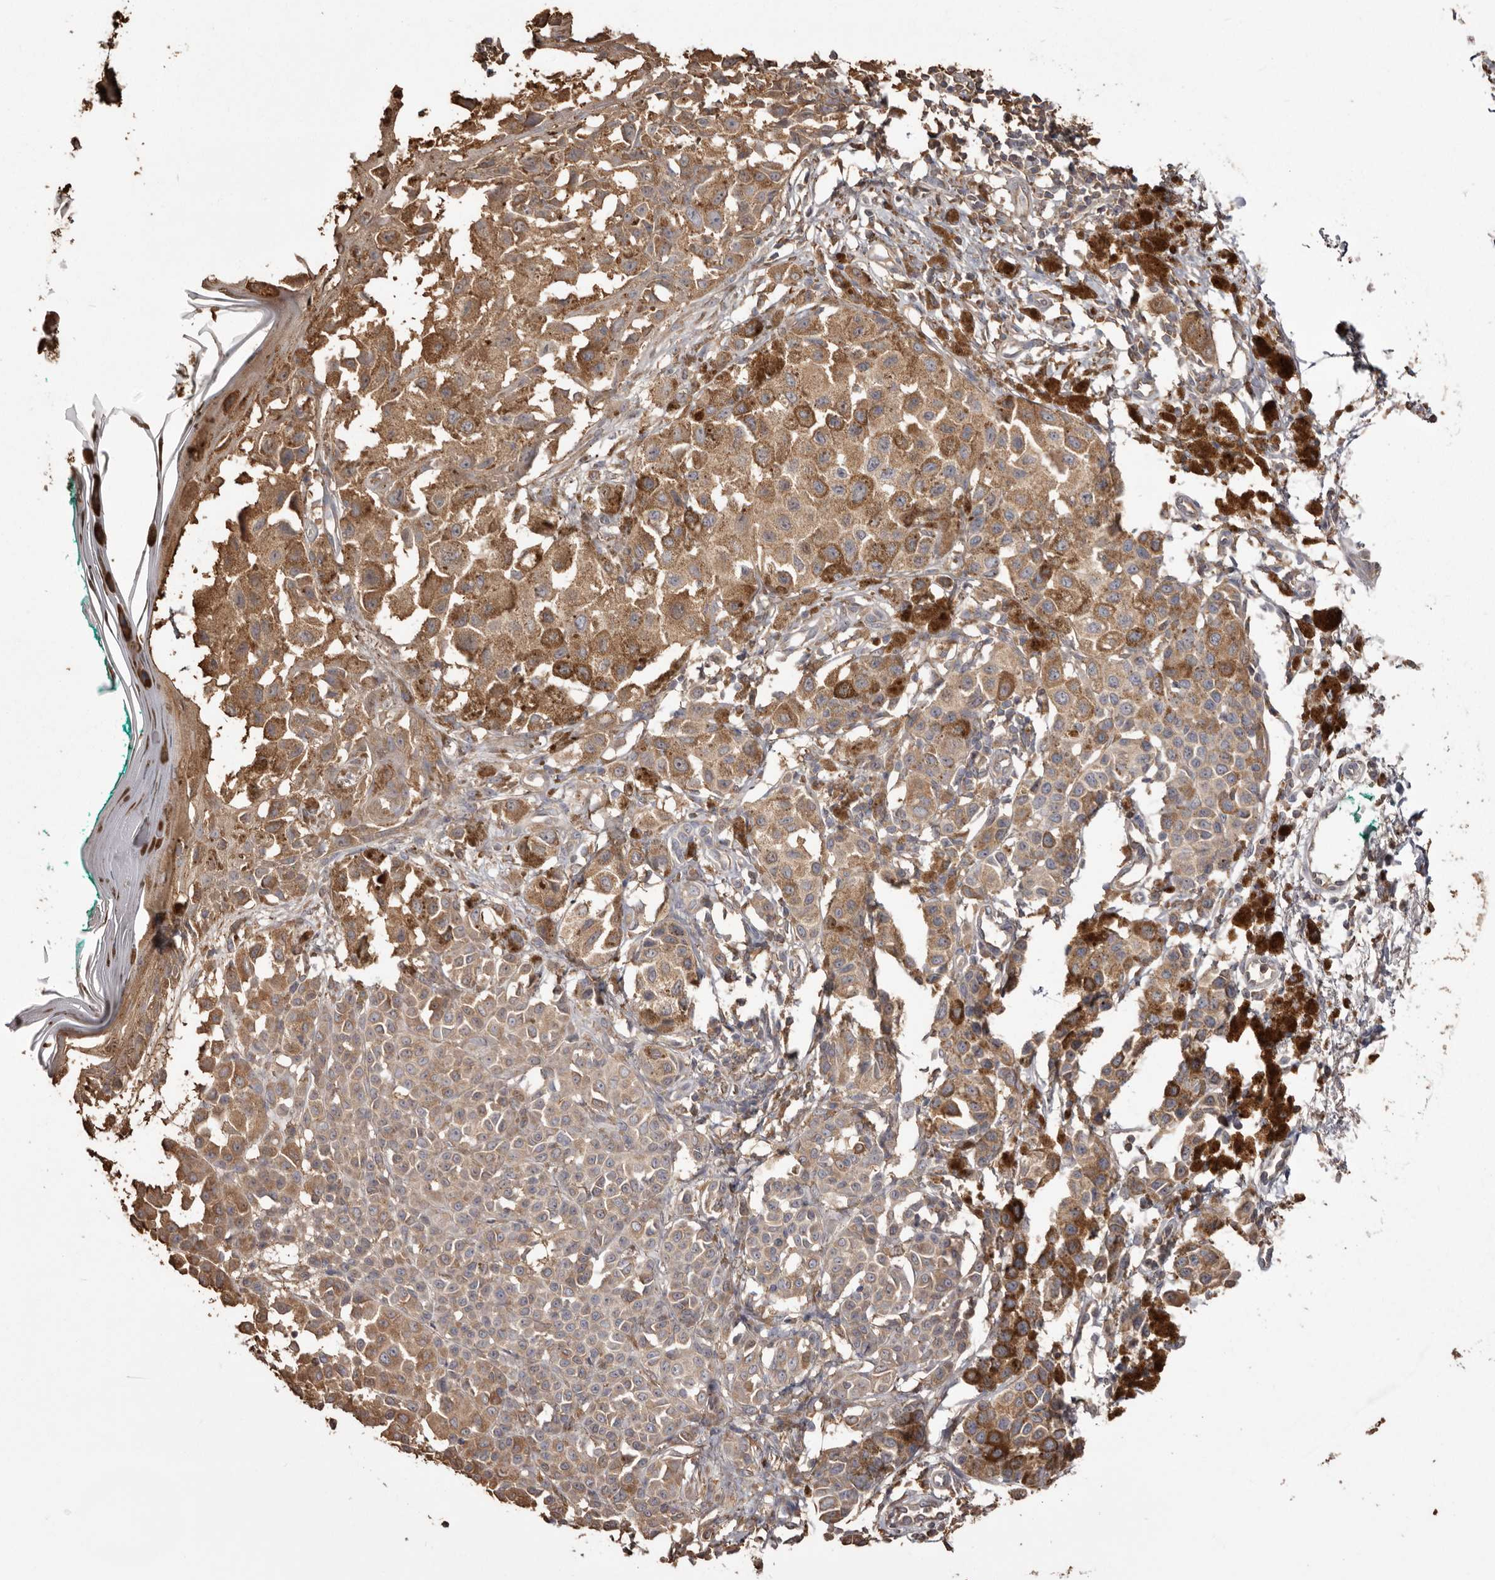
{"staining": {"intensity": "weak", "quantity": ">75%", "location": "cytoplasmic/membranous"}, "tissue": "melanoma", "cell_type": "Tumor cells", "image_type": "cancer", "snomed": [{"axis": "morphology", "description": "Malignant melanoma, NOS"}, {"axis": "topography", "description": "Skin of leg"}], "caption": "IHC (DAB) staining of human malignant melanoma demonstrates weak cytoplasmic/membranous protein staining in approximately >75% of tumor cells. The protein is shown in brown color, while the nuclei are stained blue.", "gene": "PKM", "patient": {"sex": "female", "age": 72}}